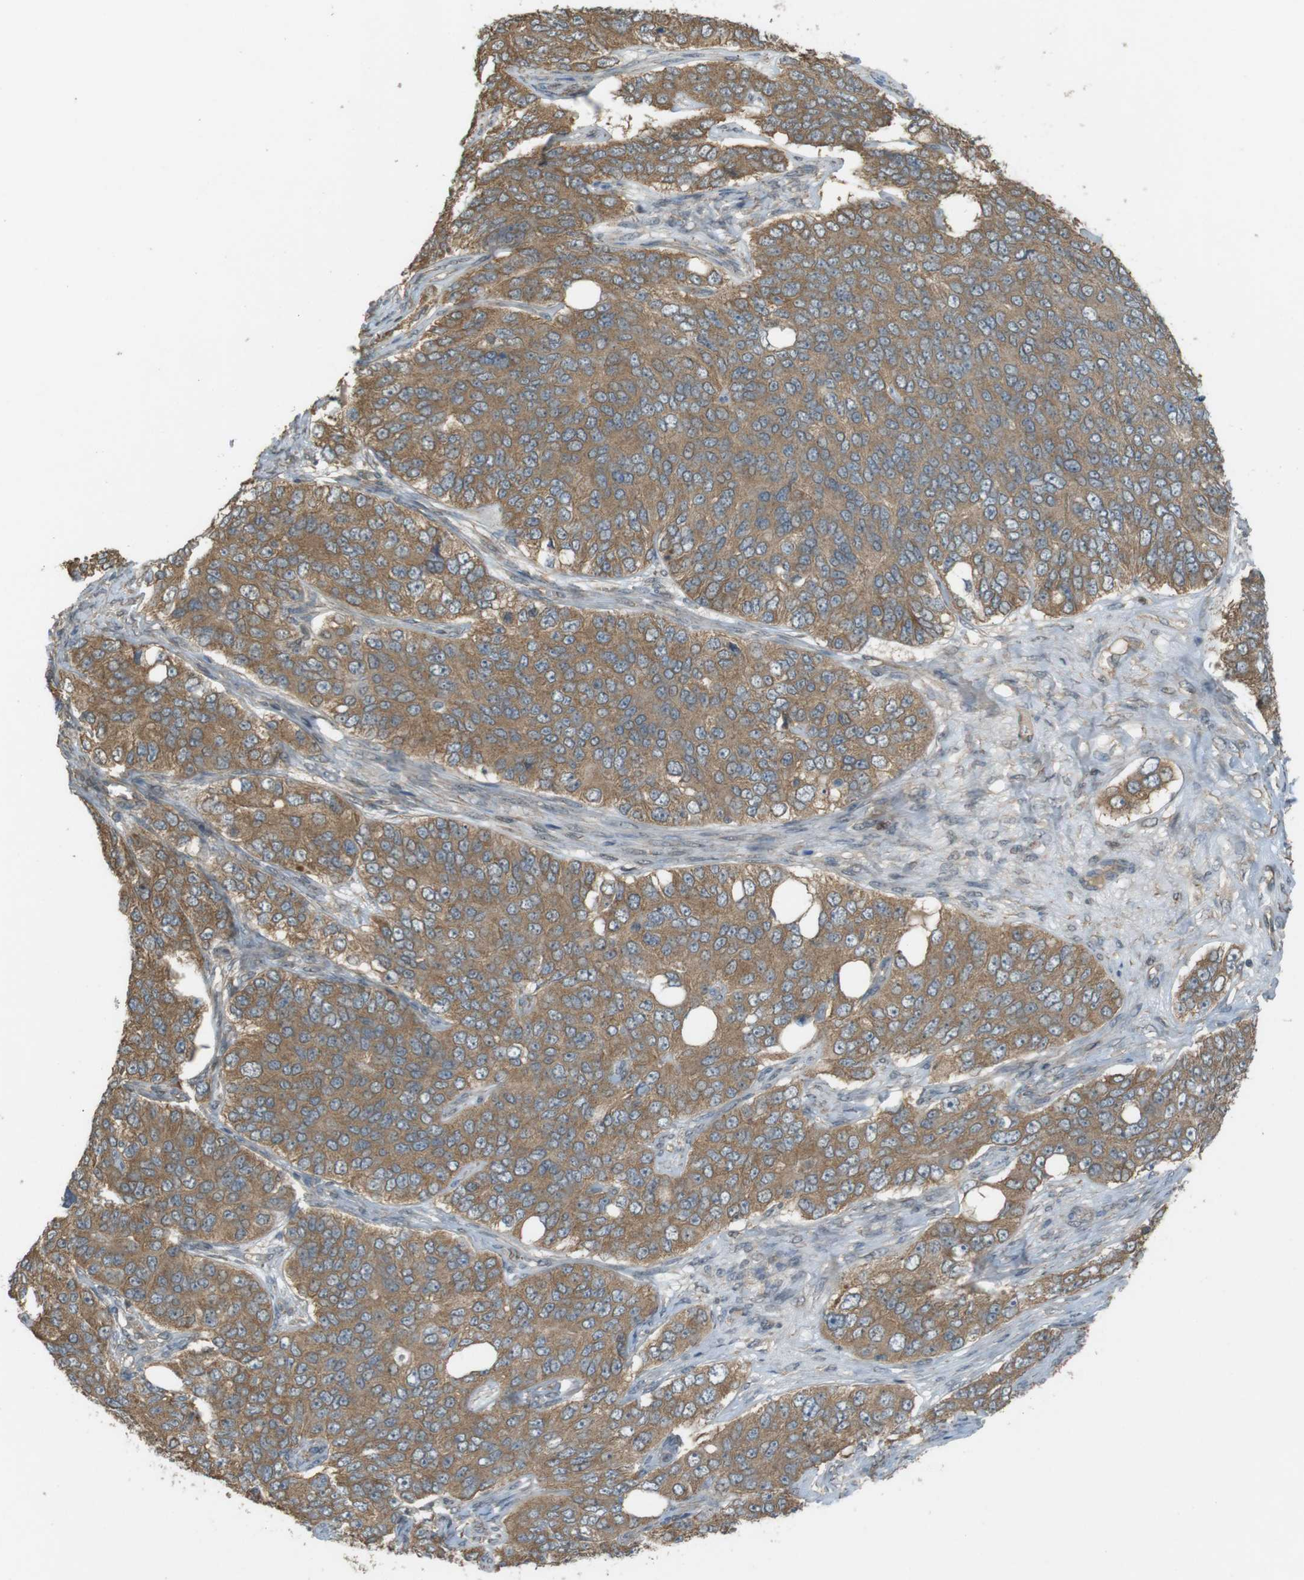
{"staining": {"intensity": "moderate", "quantity": ">75%", "location": "cytoplasmic/membranous"}, "tissue": "ovarian cancer", "cell_type": "Tumor cells", "image_type": "cancer", "snomed": [{"axis": "morphology", "description": "Carcinoma, endometroid"}, {"axis": "topography", "description": "Ovary"}], "caption": "Human ovarian cancer (endometroid carcinoma) stained with a brown dye exhibits moderate cytoplasmic/membranous positive positivity in about >75% of tumor cells.", "gene": "ZDHHC20", "patient": {"sex": "female", "age": 51}}